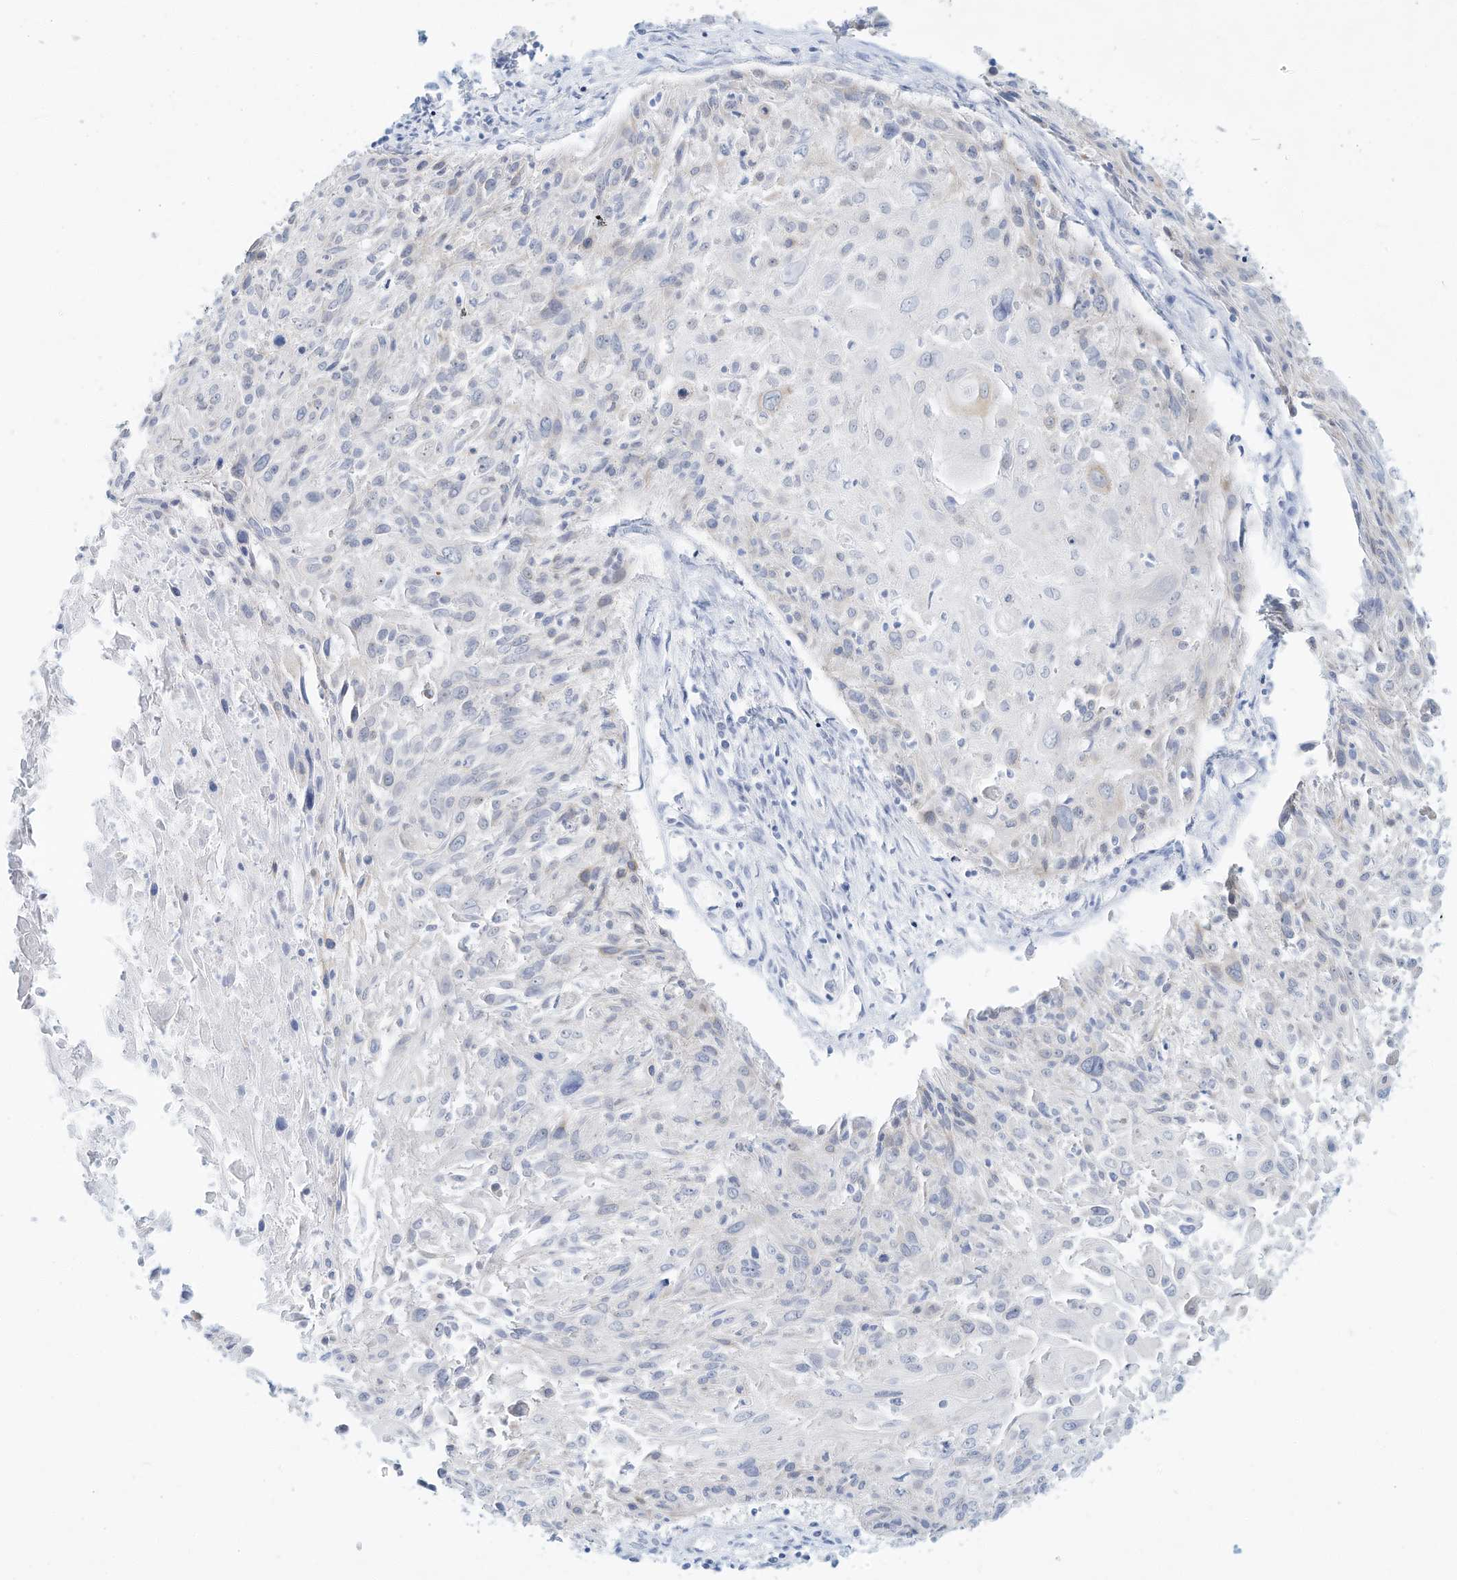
{"staining": {"intensity": "negative", "quantity": "none", "location": "none"}, "tissue": "cervical cancer", "cell_type": "Tumor cells", "image_type": "cancer", "snomed": [{"axis": "morphology", "description": "Squamous cell carcinoma, NOS"}, {"axis": "topography", "description": "Cervix"}], "caption": "Squamous cell carcinoma (cervical) was stained to show a protein in brown. There is no significant positivity in tumor cells.", "gene": "PAK6", "patient": {"sex": "female", "age": 51}}